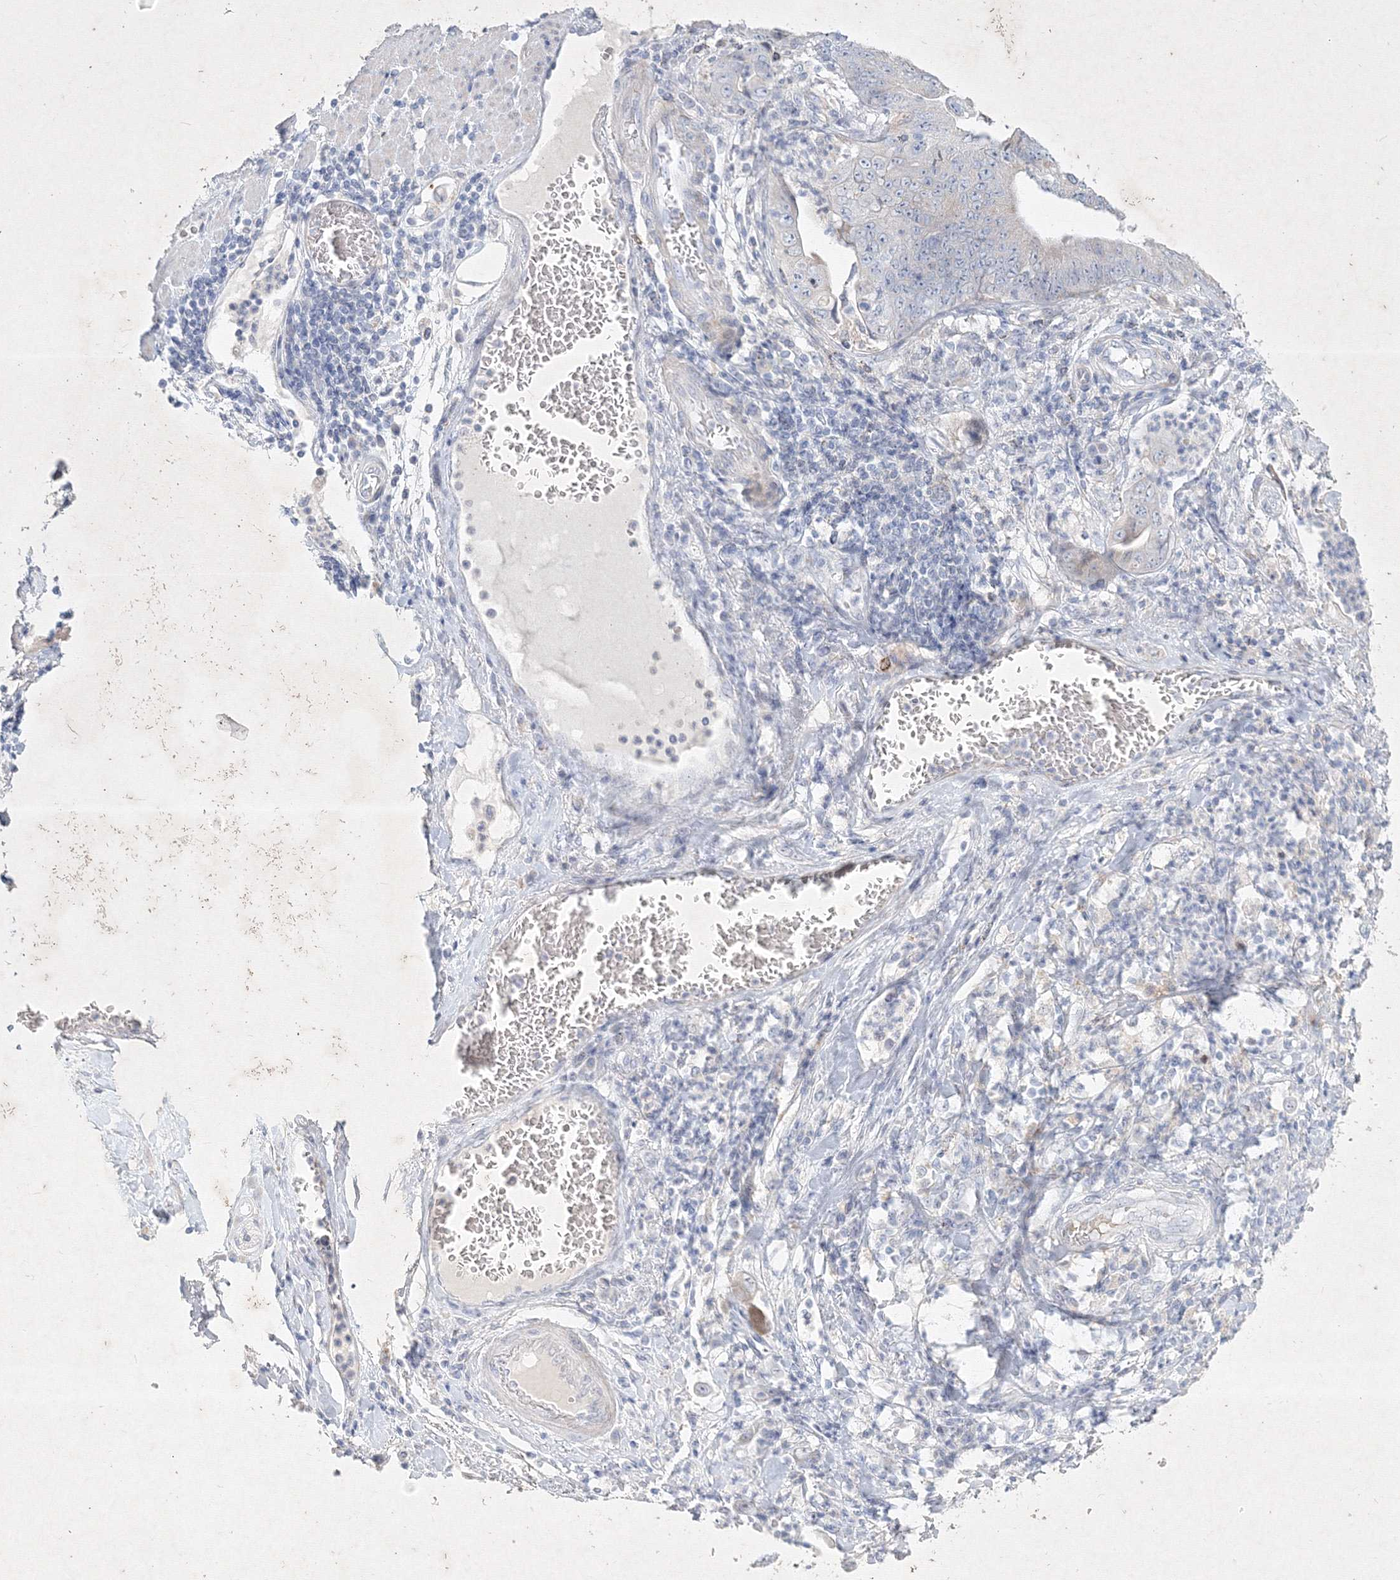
{"staining": {"intensity": "negative", "quantity": "none", "location": "none"}, "tissue": "stomach cancer", "cell_type": "Tumor cells", "image_type": "cancer", "snomed": [{"axis": "morphology", "description": "Adenocarcinoma, NOS"}, {"axis": "topography", "description": "Stomach"}], "caption": "Micrograph shows no significant protein staining in tumor cells of stomach adenocarcinoma.", "gene": "CXXC4", "patient": {"sex": "female", "age": 73}}